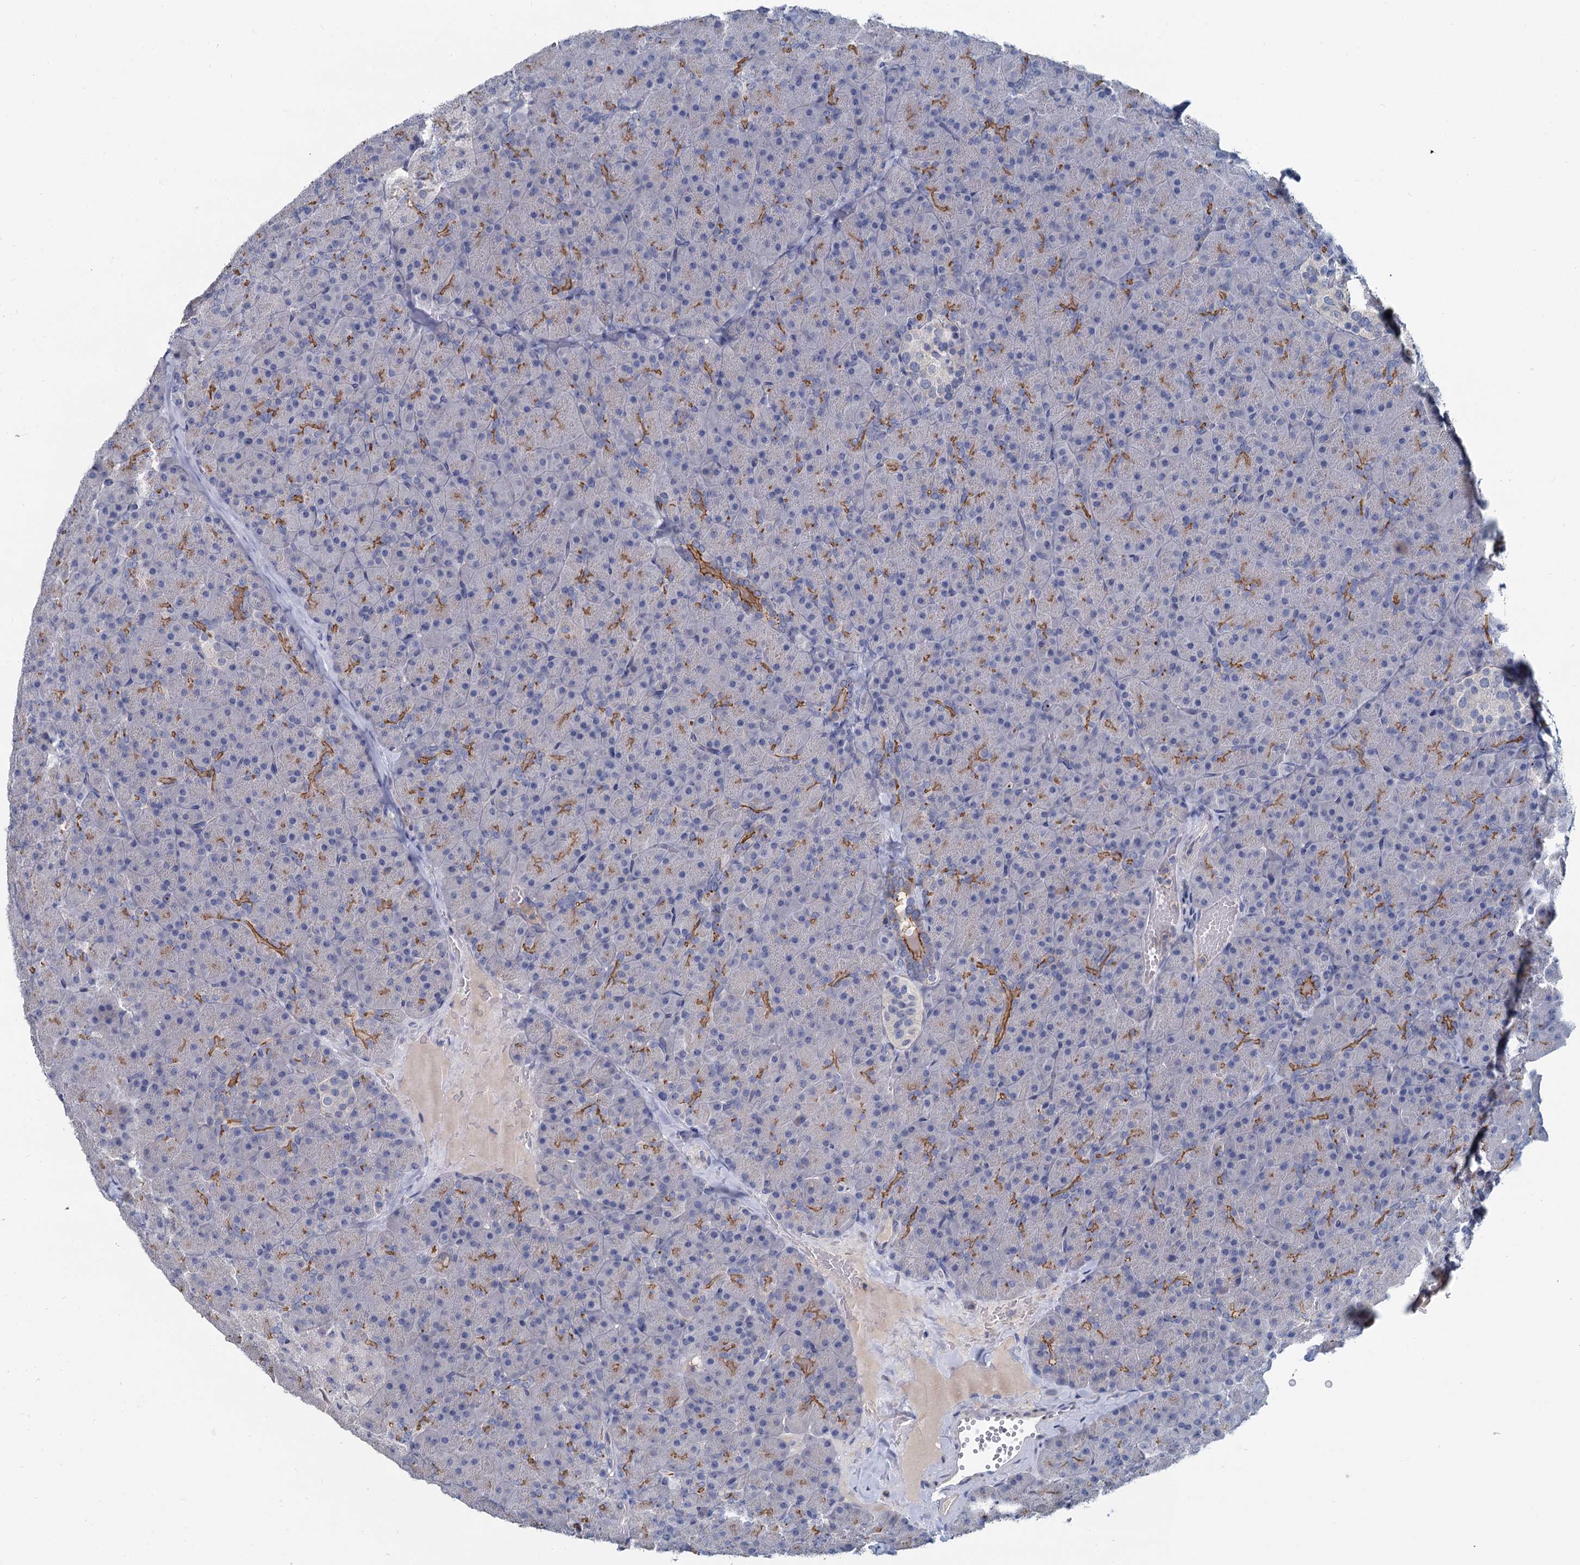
{"staining": {"intensity": "moderate", "quantity": "25%-75%", "location": "cytoplasmic/membranous"}, "tissue": "pancreas", "cell_type": "Exocrine glandular cells", "image_type": "normal", "snomed": [{"axis": "morphology", "description": "Normal tissue, NOS"}, {"axis": "topography", "description": "Pancreas"}], "caption": "IHC of normal pancreas shows medium levels of moderate cytoplasmic/membranous expression in about 25%-75% of exocrine glandular cells. (DAB (3,3'-diaminobenzidine) = brown stain, brightfield microscopy at high magnification).", "gene": "ACSM3", "patient": {"sex": "male", "age": 36}}